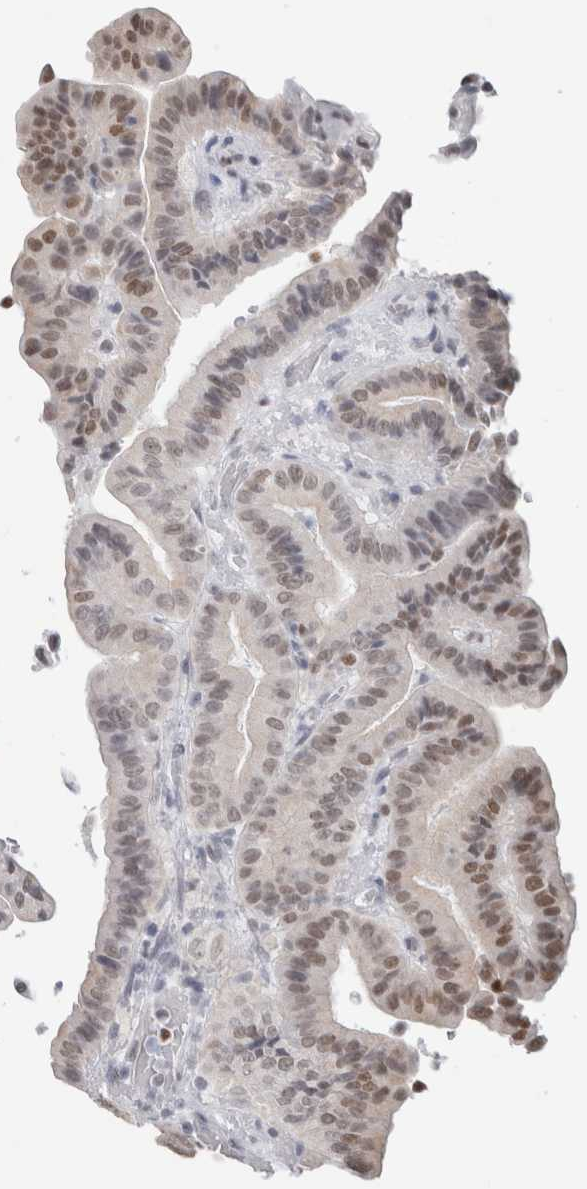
{"staining": {"intensity": "moderate", "quantity": "<25%", "location": "nuclear"}, "tissue": "thyroid cancer", "cell_type": "Tumor cells", "image_type": "cancer", "snomed": [{"axis": "morphology", "description": "Papillary adenocarcinoma, NOS"}, {"axis": "topography", "description": "Thyroid gland"}], "caption": "Immunohistochemistry (IHC) of human thyroid cancer shows low levels of moderate nuclear expression in about <25% of tumor cells.", "gene": "SMARCC1", "patient": {"sex": "male", "age": 33}}